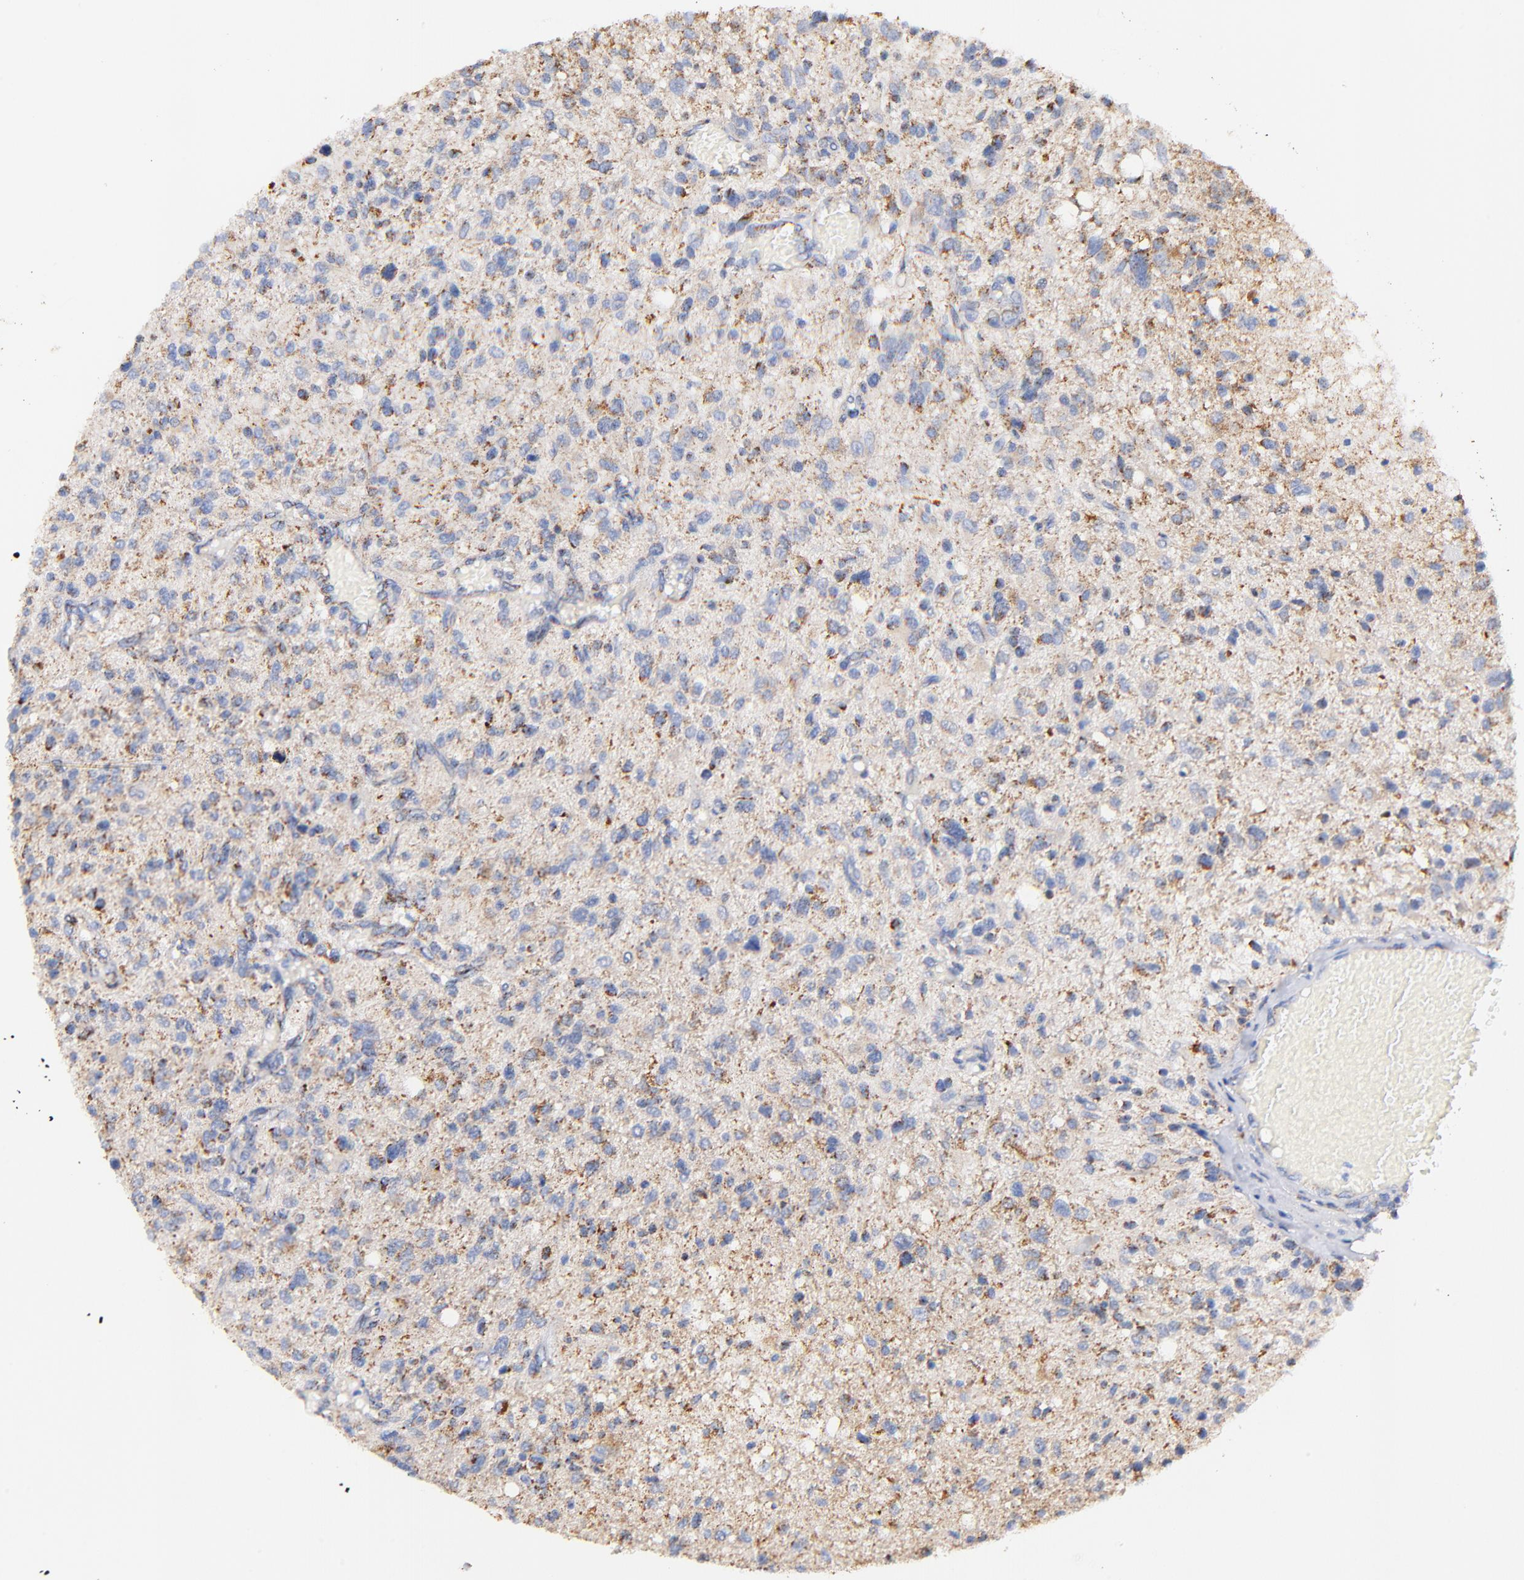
{"staining": {"intensity": "weak", "quantity": "<25%", "location": "cytoplasmic/membranous"}, "tissue": "glioma", "cell_type": "Tumor cells", "image_type": "cancer", "snomed": [{"axis": "morphology", "description": "Glioma, malignant, High grade"}, {"axis": "topography", "description": "Cerebral cortex"}], "caption": "This is an immunohistochemistry photomicrograph of human glioma. There is no staining in tumor cells.", "gene": "ATP5F1D", "patient": {"sex": "male", "age": 76}}